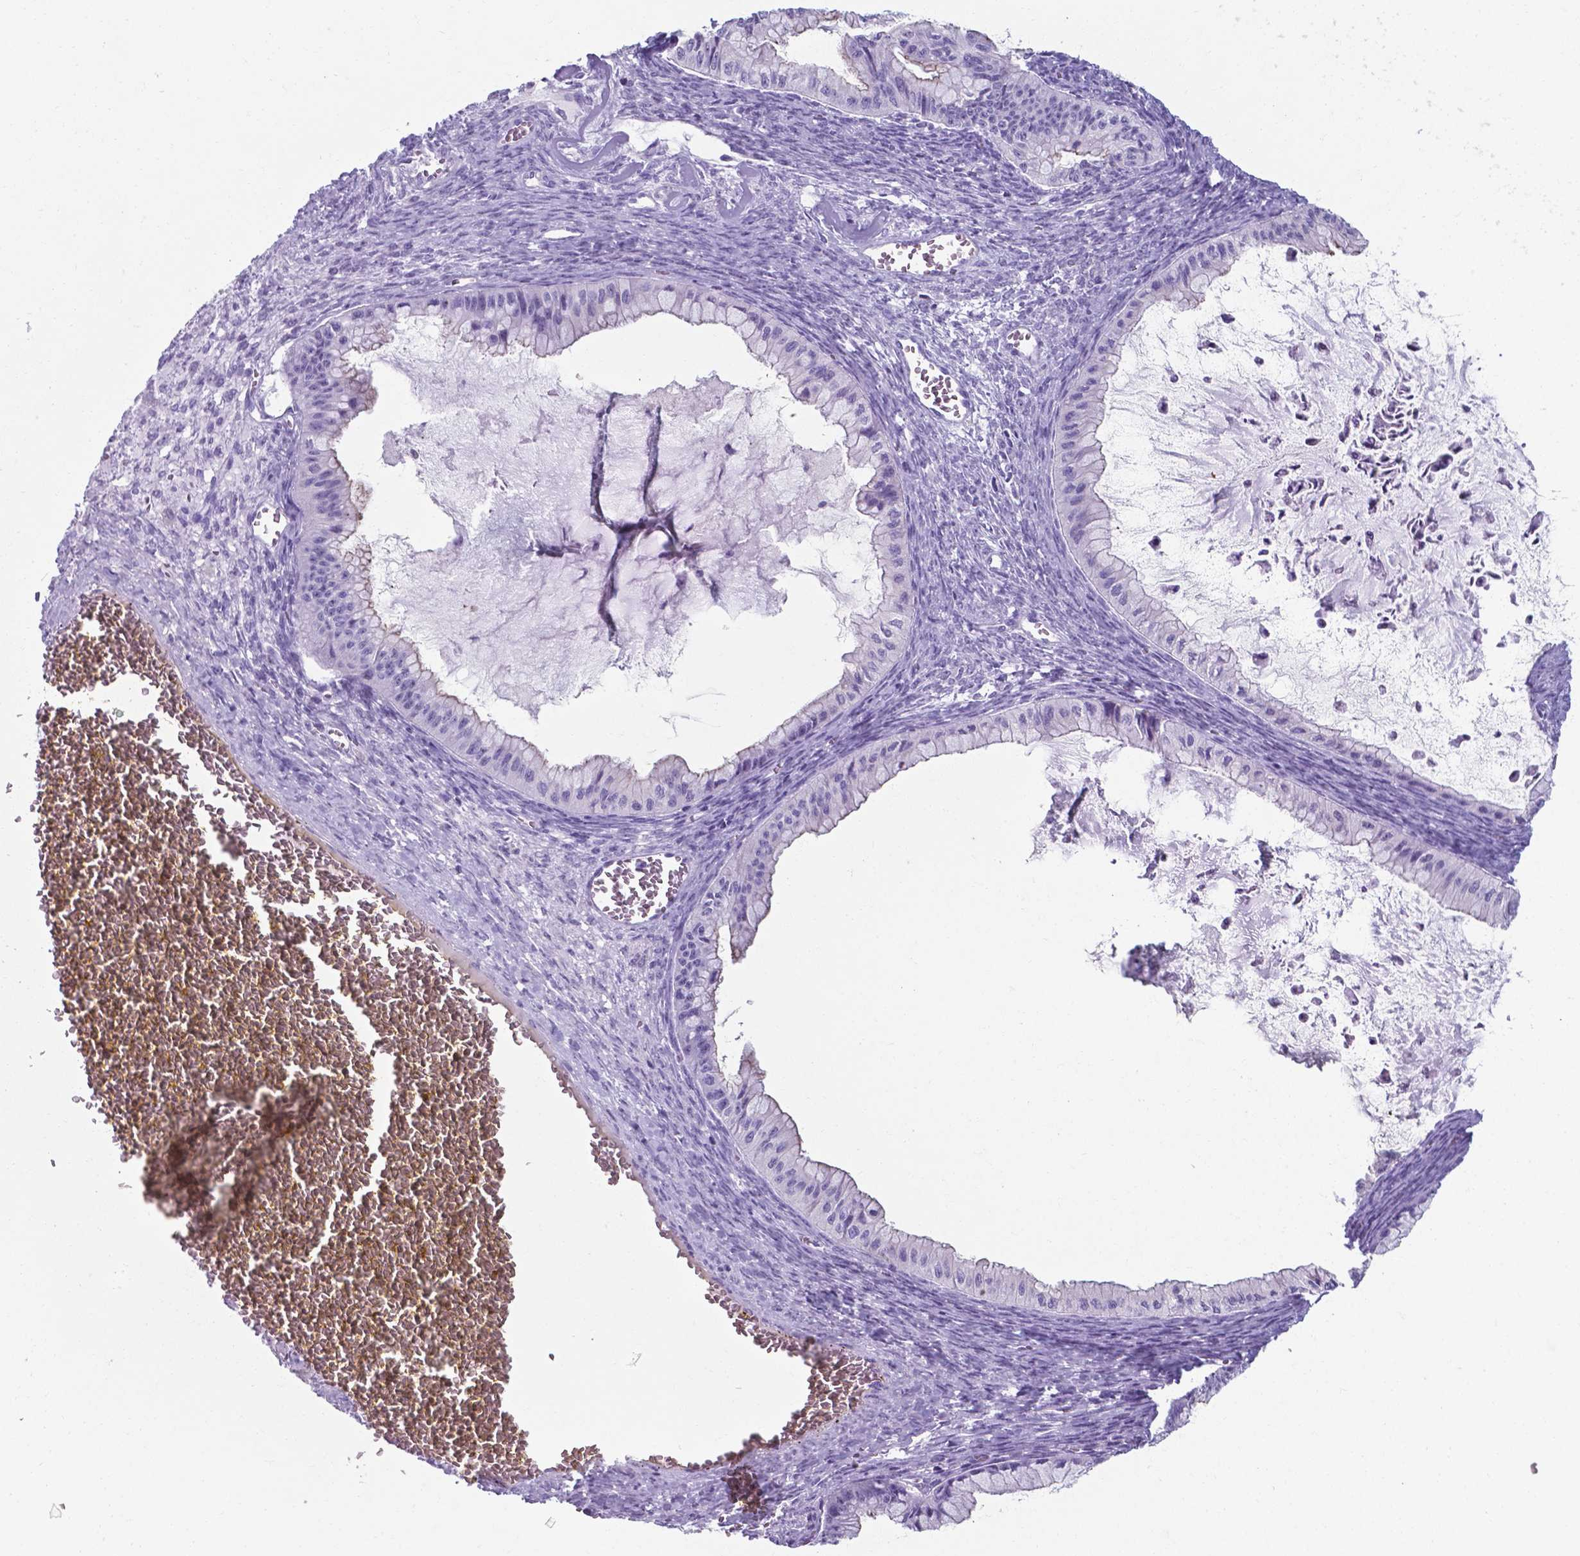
{"staining": {"intensity": "negative", "quantity": "none", "location": "none"}, "tissue": "ovarian cancer", "cell_type": "Tumor cells", "image_type": "cancer", "snomed": [{"axis": "morphology", "description": "Cystadenocarcinoma, mucinous, NOS"}, {"axis": "topography", "description": "Ovary"}], "caption": "Micrograph shows no protein staining in tumor cells of ovarian cancer tissue.", "gene": "AP5B1", "patient": {"sex": "female", "age": 72}}